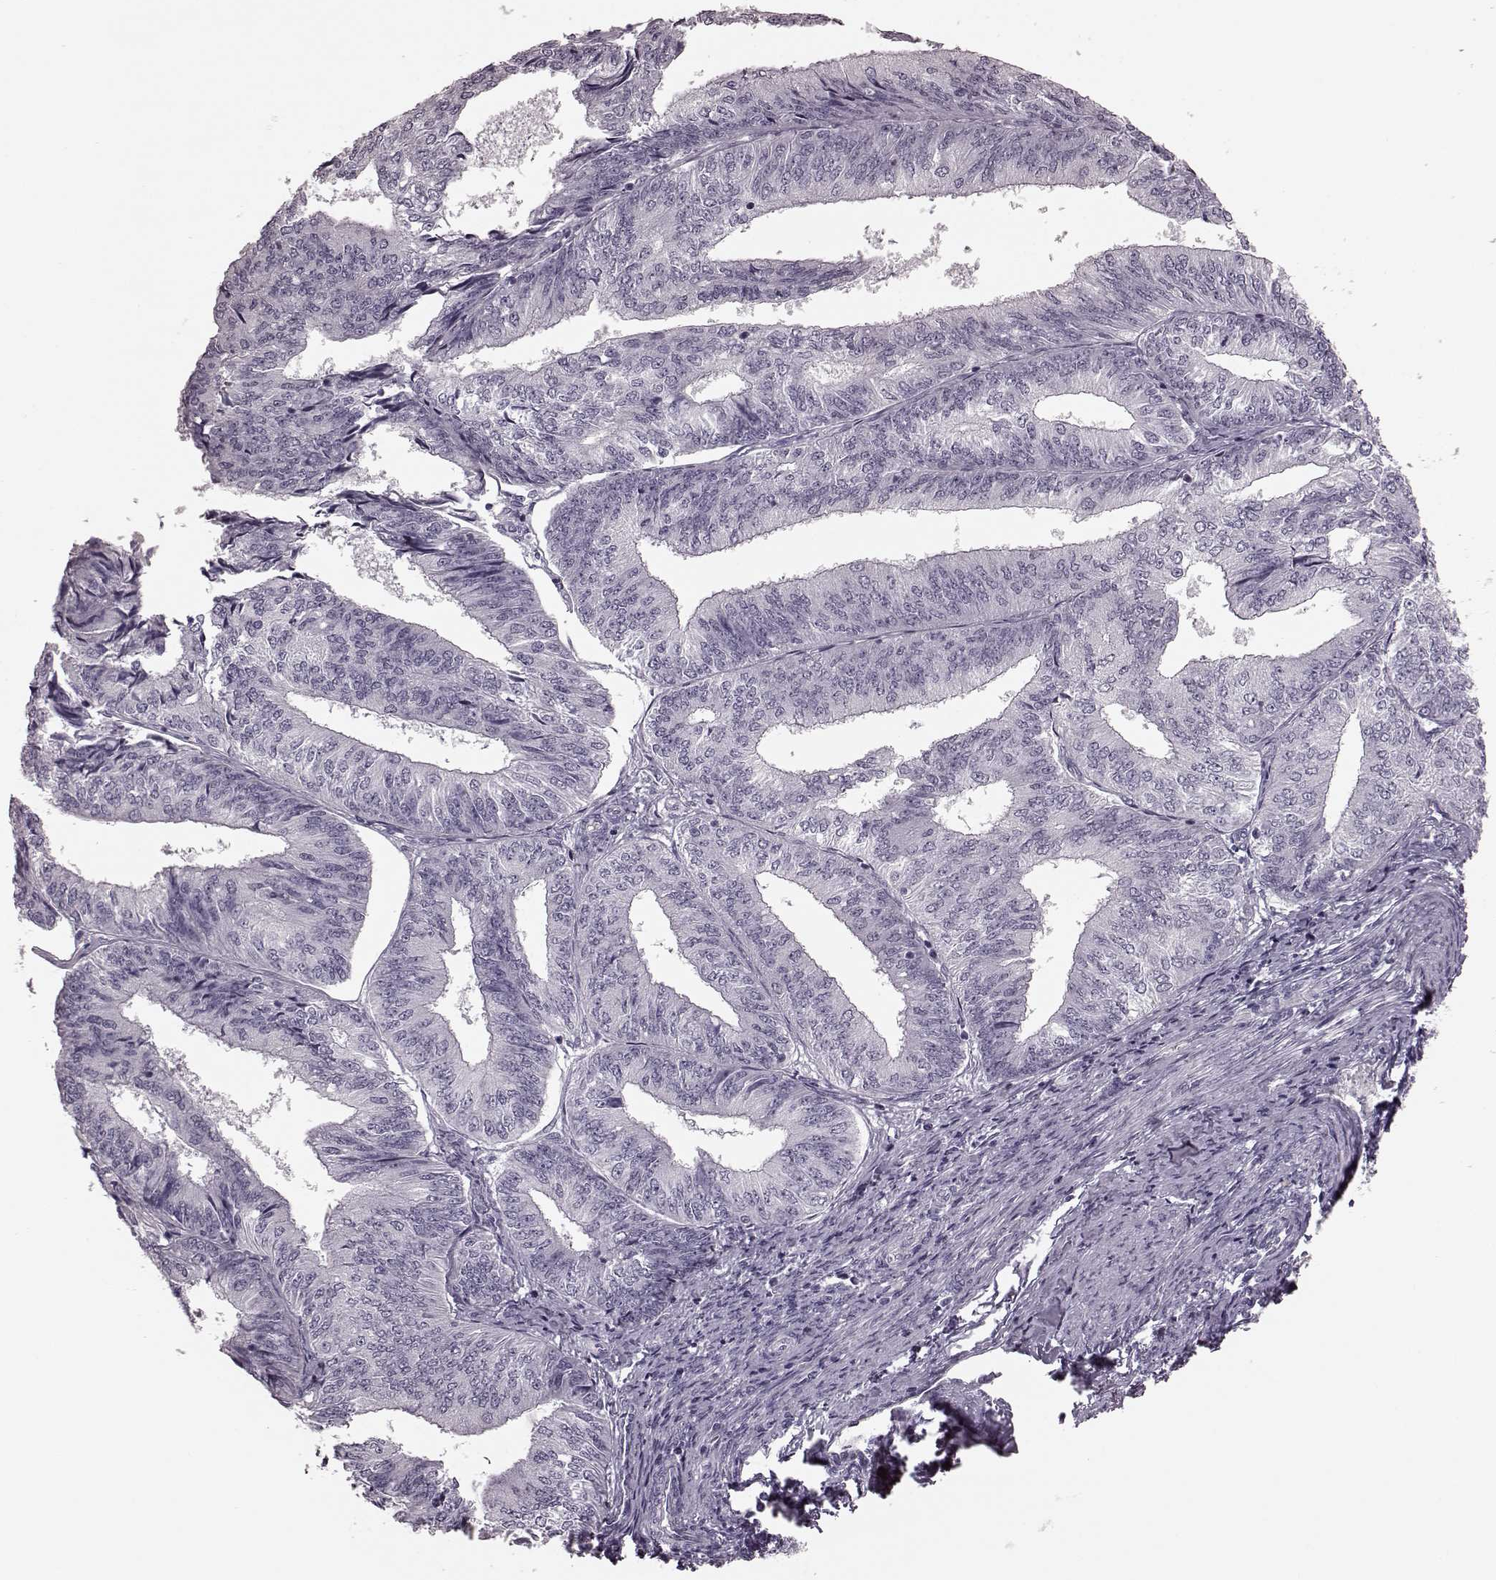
{"staining": {"intensity": "negative", "quantity": "none", "location": "none"}, "tissue": "endometrial cancer", "cell_type": "Tumor cells", "image_type": "cancer", "snomed": [{"axis": "morphology", "description": "Adenocarcinoma, NOS"}, {"axis": "topography", "description": "Endometrium"}], "caption": "Immunohistochemical staining of human endometrial cancer (adenocarcinoma) demonstrates no significant staining in tumor cells.", "gene": "TRPM1", "patient": {"sex": "female", "age": 58}}